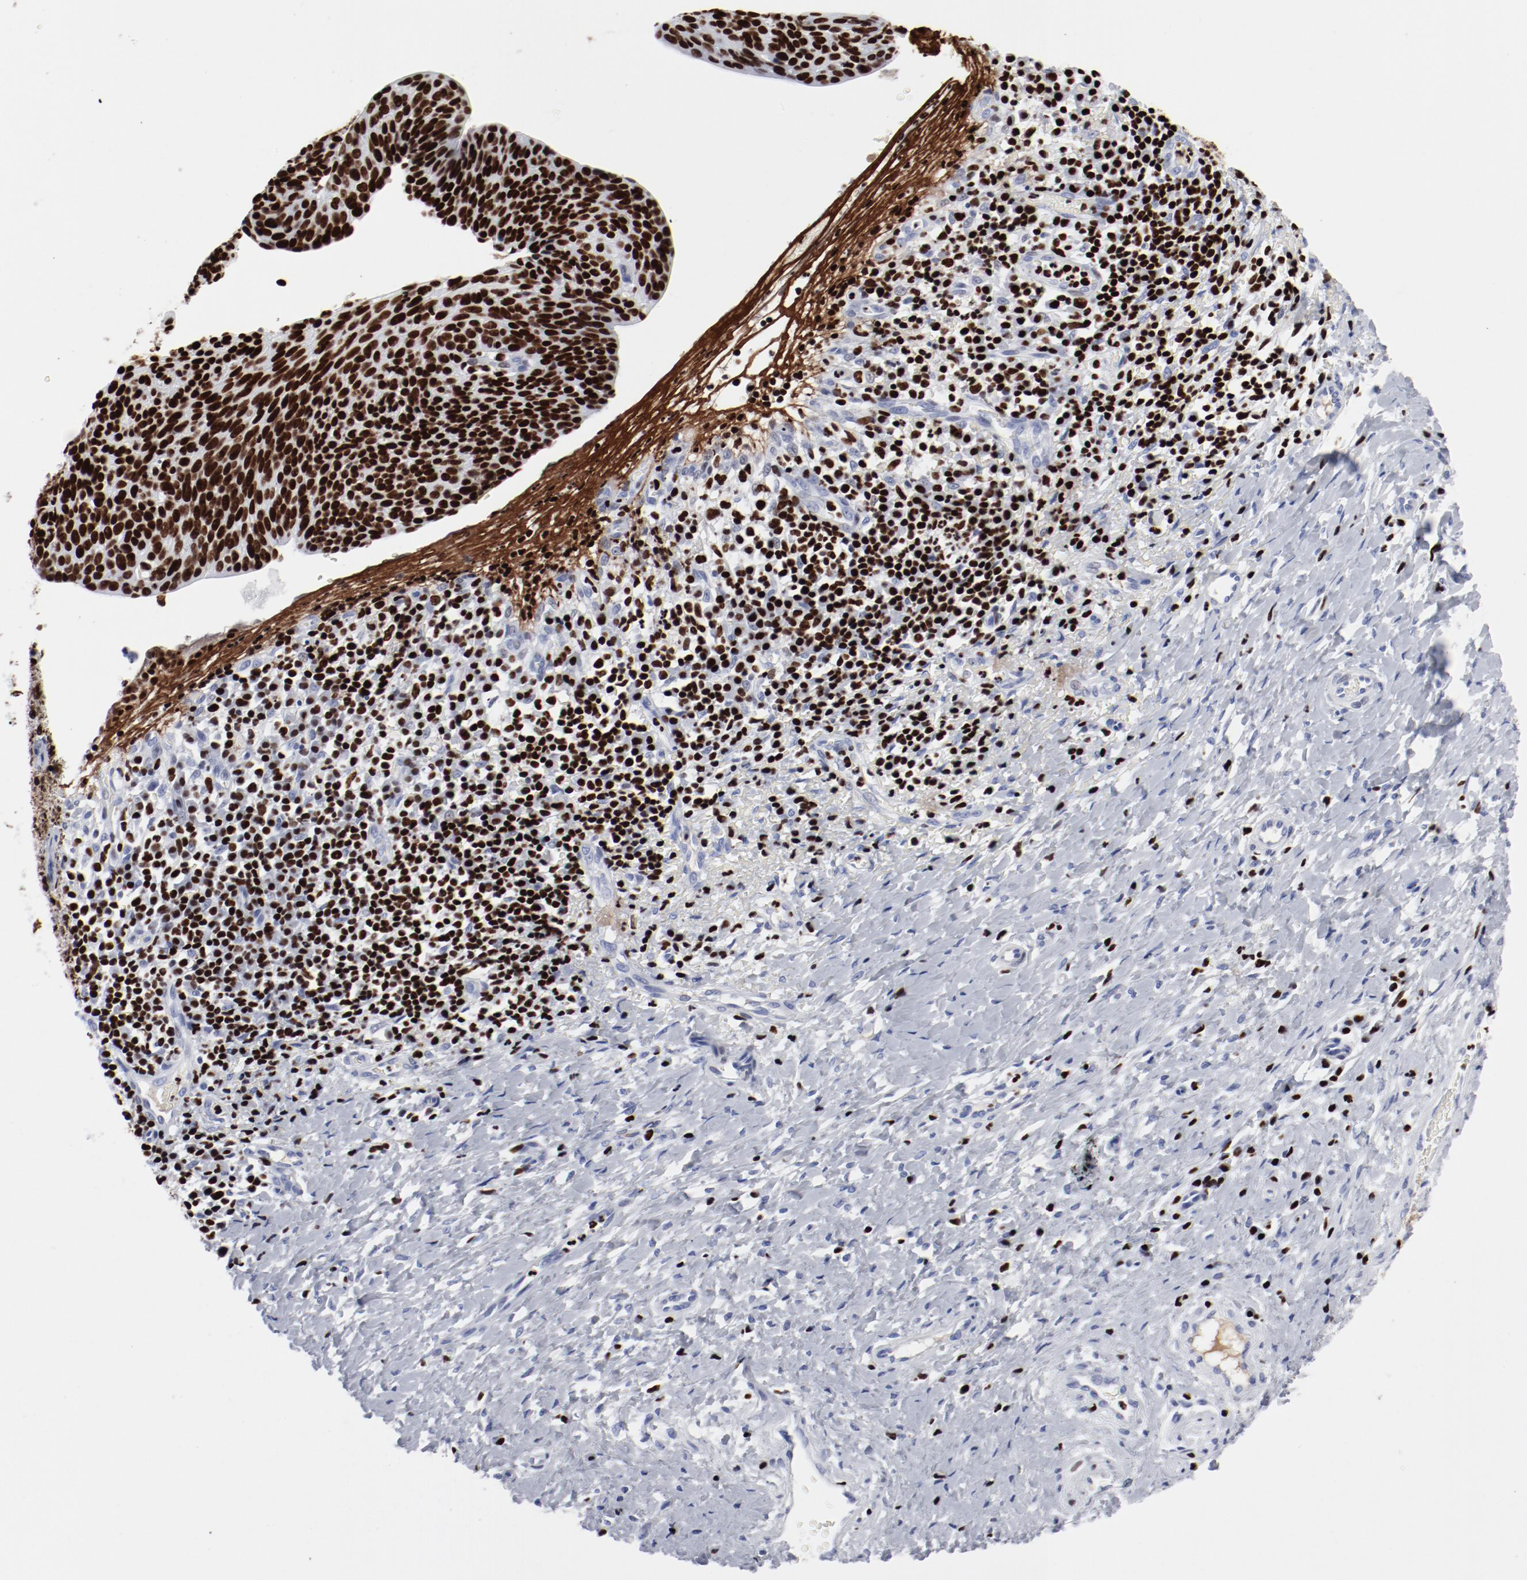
{"staining": {"intensity": "strong", "quantity": ">75%", "location": "nuclear"}, "tissue": "cervical cancer", "cell_type": "Tumor cells", "image_type": "cancer", "snomed": [{"axis": "morphology", "description": "Normal tissue, NOS"}, {"axis": "morphology", "description": "Squamous cell carcinoma, NOS"}, {"axis": "topography", "description": "Cervix"}], "caption": "Immunohistochemistry of human cervical cancer reveals high levels of strong nuclear positivity in about >75% of tumor cells.", "gene": "SMARCC2", "patient": {"sex": "female", "age": 39}}